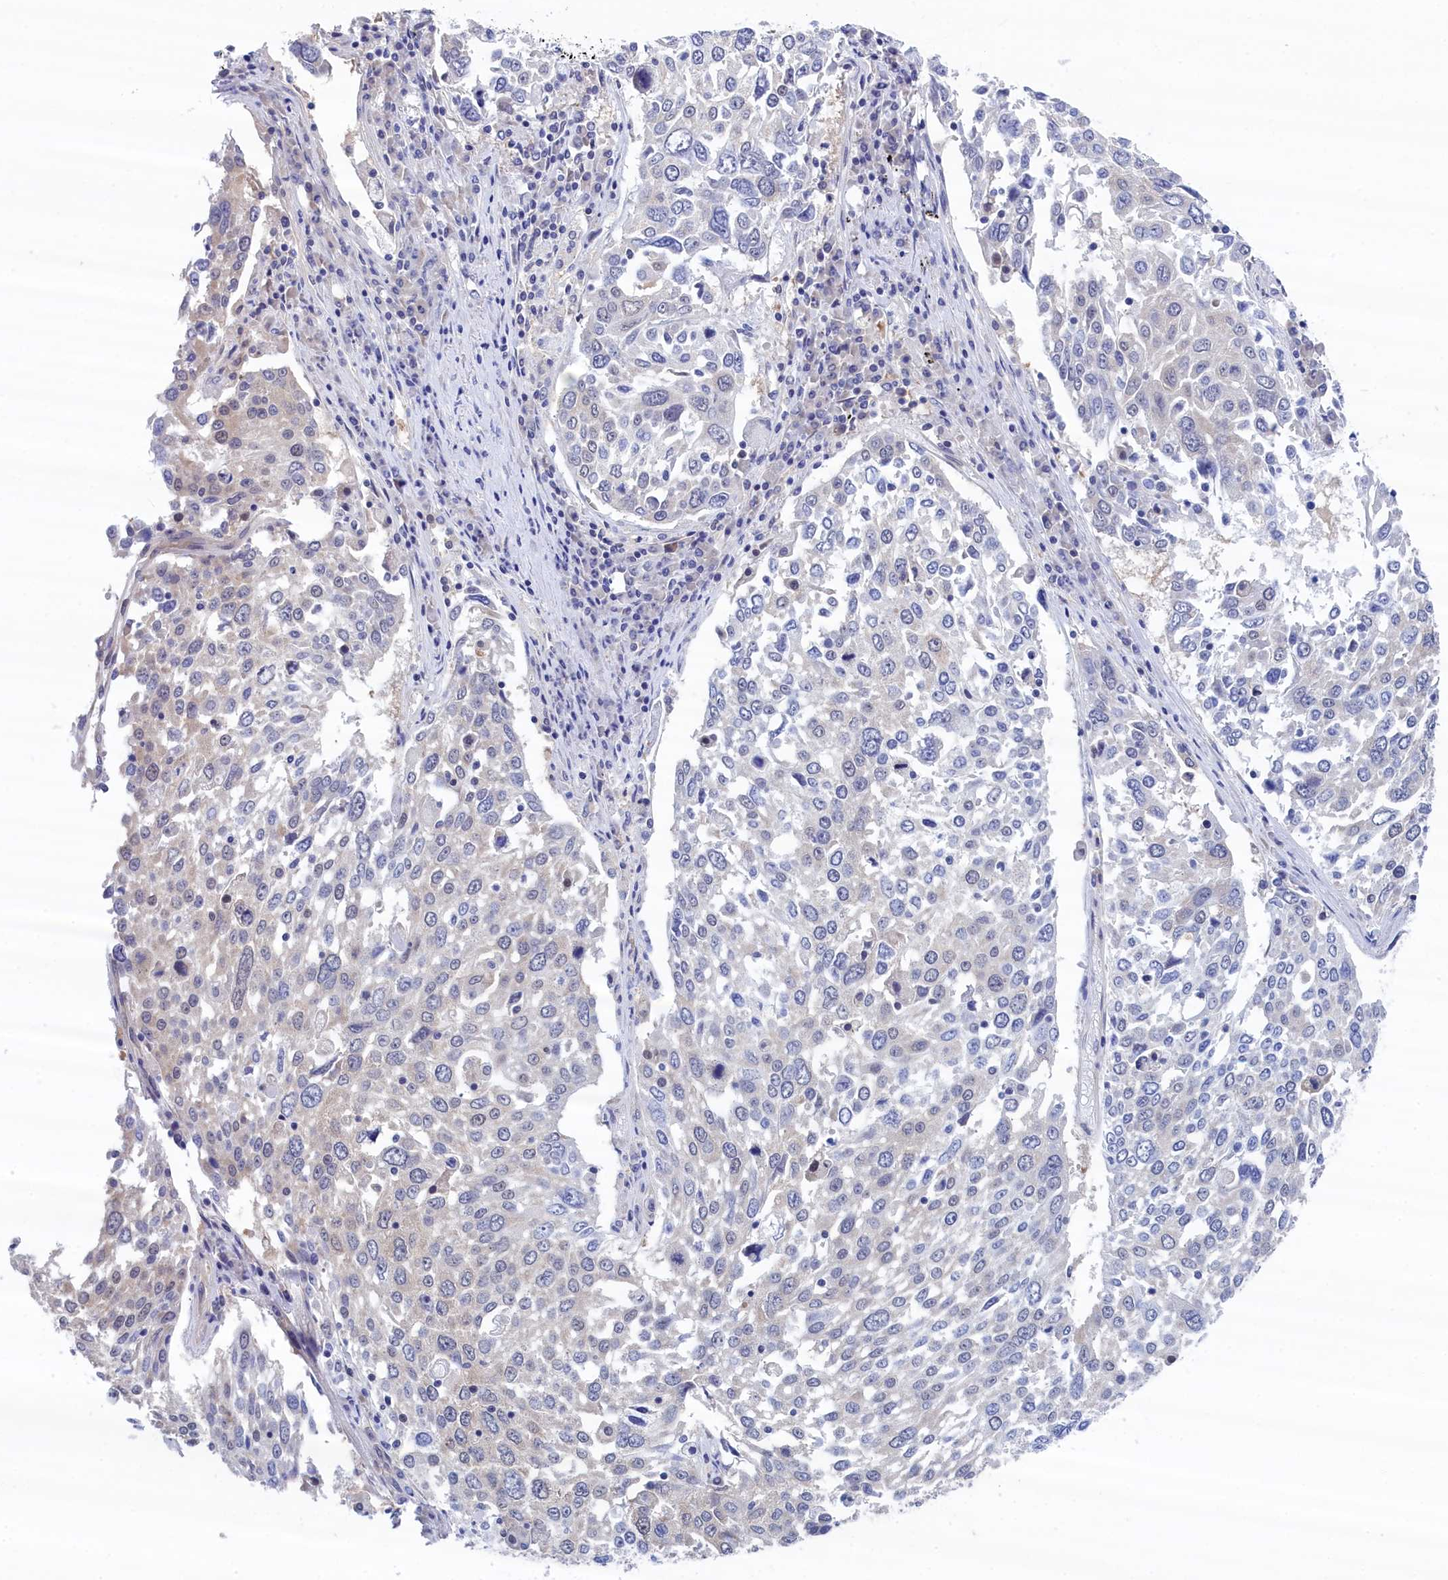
{"staining": {"intensity": "negative", "quantity": "none", "location": "none"}, "tissue": "lung cancer", "cell_type": "Tumor cells", "image_type": "cancer", "snomed": [{"axis": "morphology", "description": "Squamous cell carcinoma, NOS"}, {"axis": "topography", "description": "Lung"}], "caption": "Lung squamous cell carcinoma stained for a protein using immunohistochemistry reveals no expression tumor cells.", "gene": "PGP", "patient": {"sex": "male", "age": 65}}